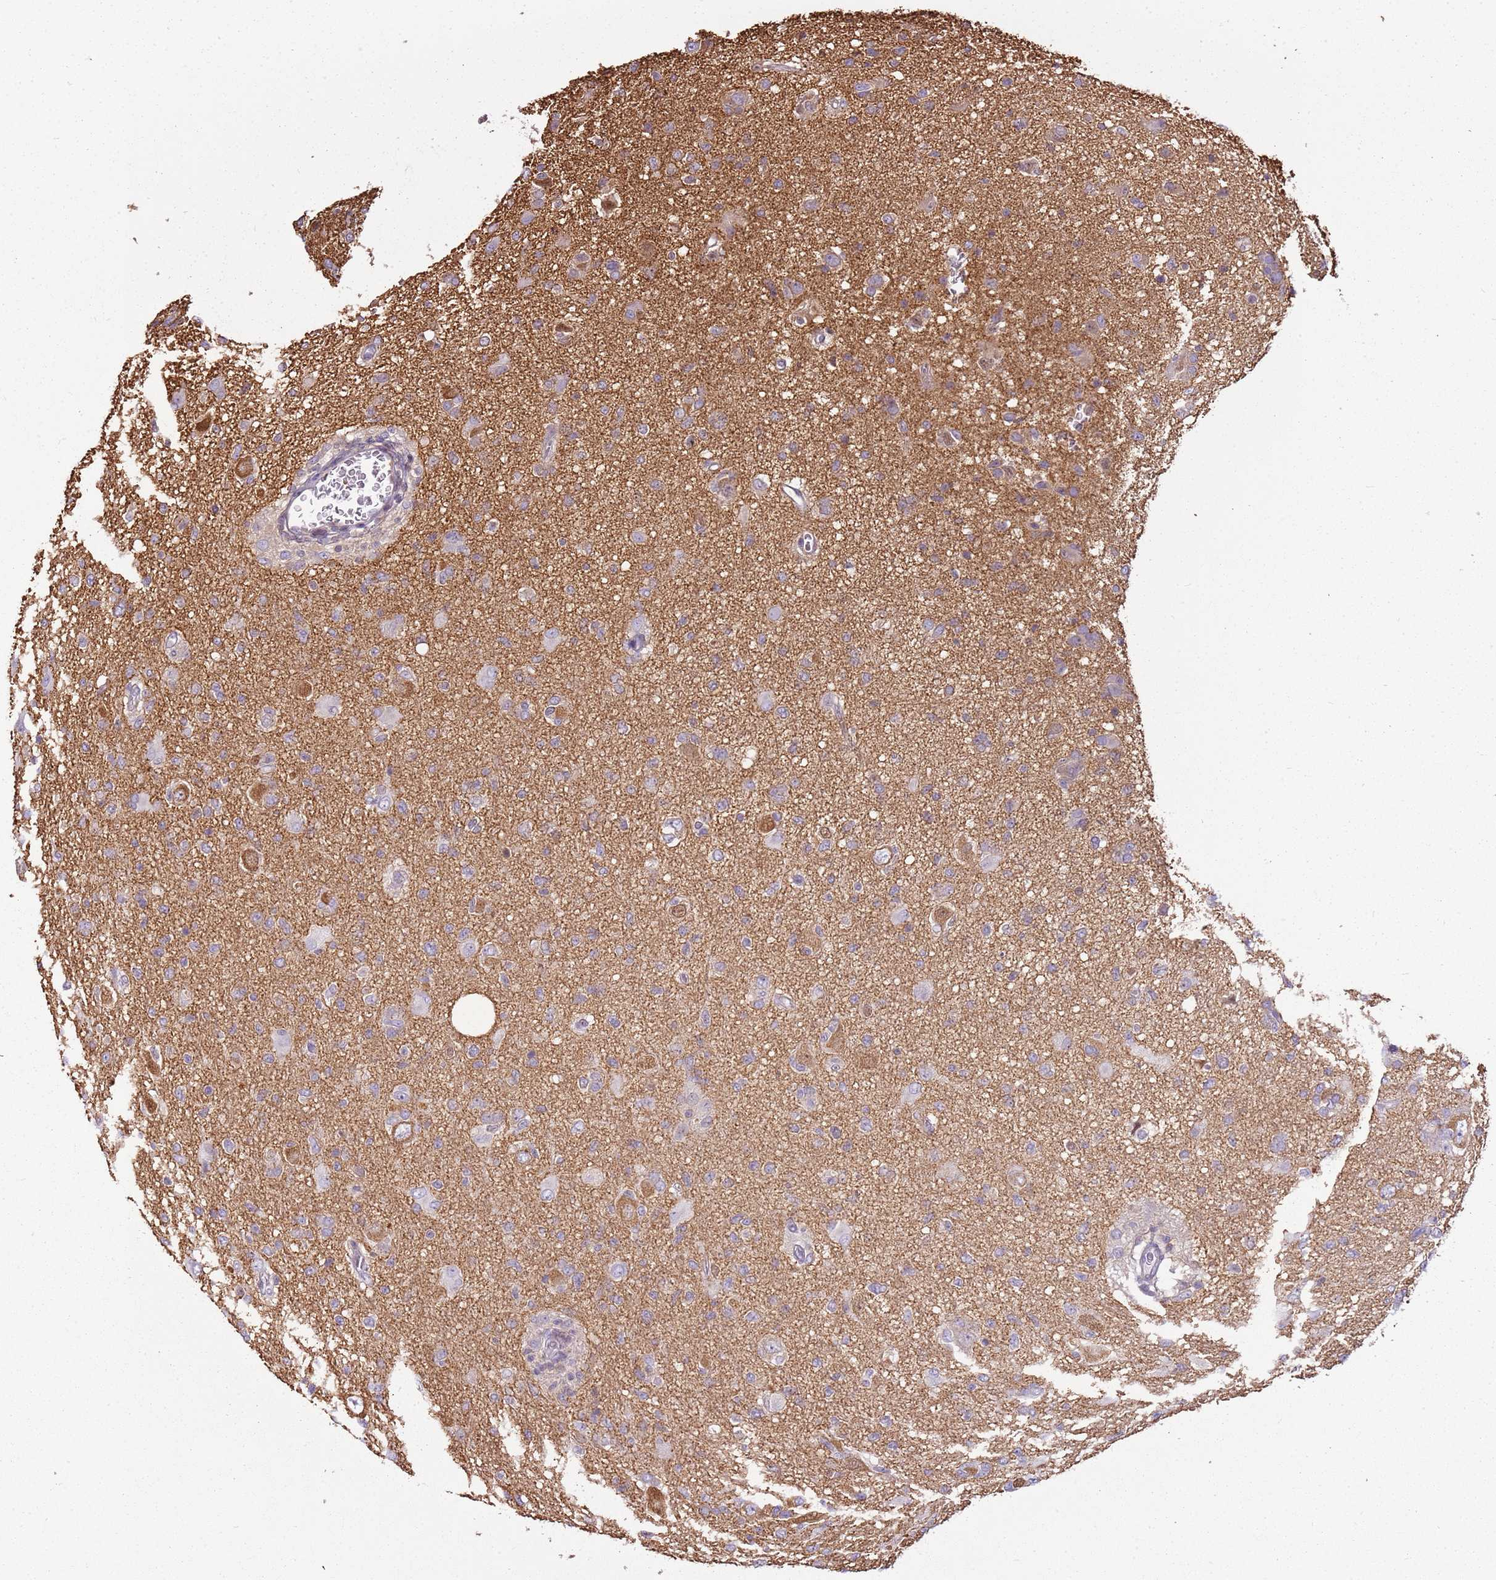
{"staining": {"intensity": "moderate", "quantity": "<25%", "location": "nuclear"}, "tissue": "glioma", "cell_type": "Tumor cells", "image_type": "cancer", "snomed": [{"axis": "morphology", "description": "Glioma, malignant, High grade"}, {"axis": "topography", "description": "Brain"}], "caption": "Moderate nuclear protein expression is present in approximately <25% of tumor cells in high-grade glioma (malignant).", "gene": "CAPN7", "patient": {"sex": "female", "age": 57}}